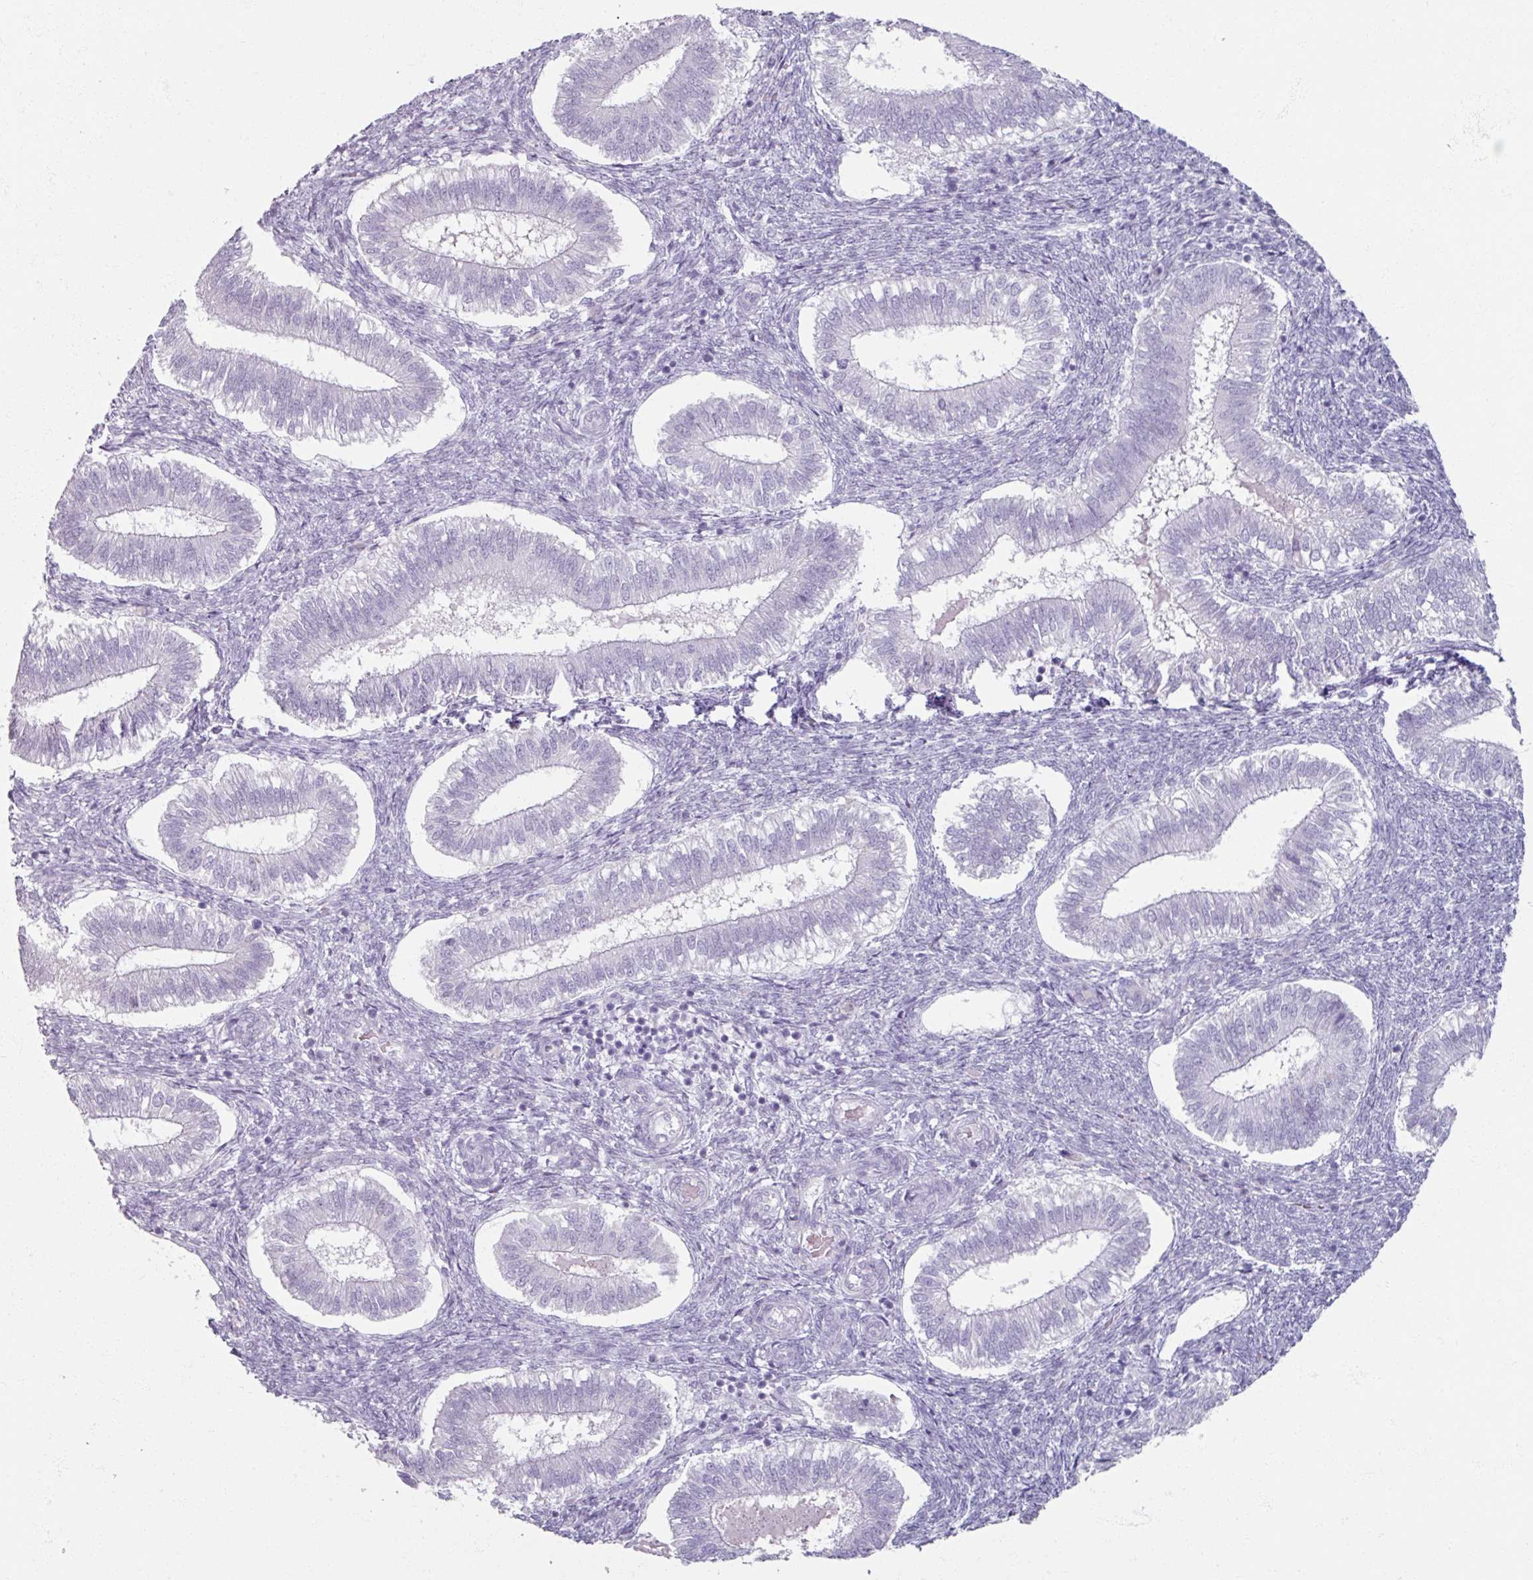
{"staining": {"intensity": "negative", "quantity": "none", "location": "none"}, "tissue": "endometrium", "cell_type": "Cells in endometrial stroma", "image_type": "normal", "snomed": [{"axis": "morphology", "description": "Normal tissue, NOS"}, {"axis": "topography", "description": "Endometrium"}], "caption": "IHC image of normal endometrium: human endometrium stained with DAB displays no significant protein expression in cells in endometrial stroma.", "gene": "TG", "patient": {"sex": "female", "age": 25}}